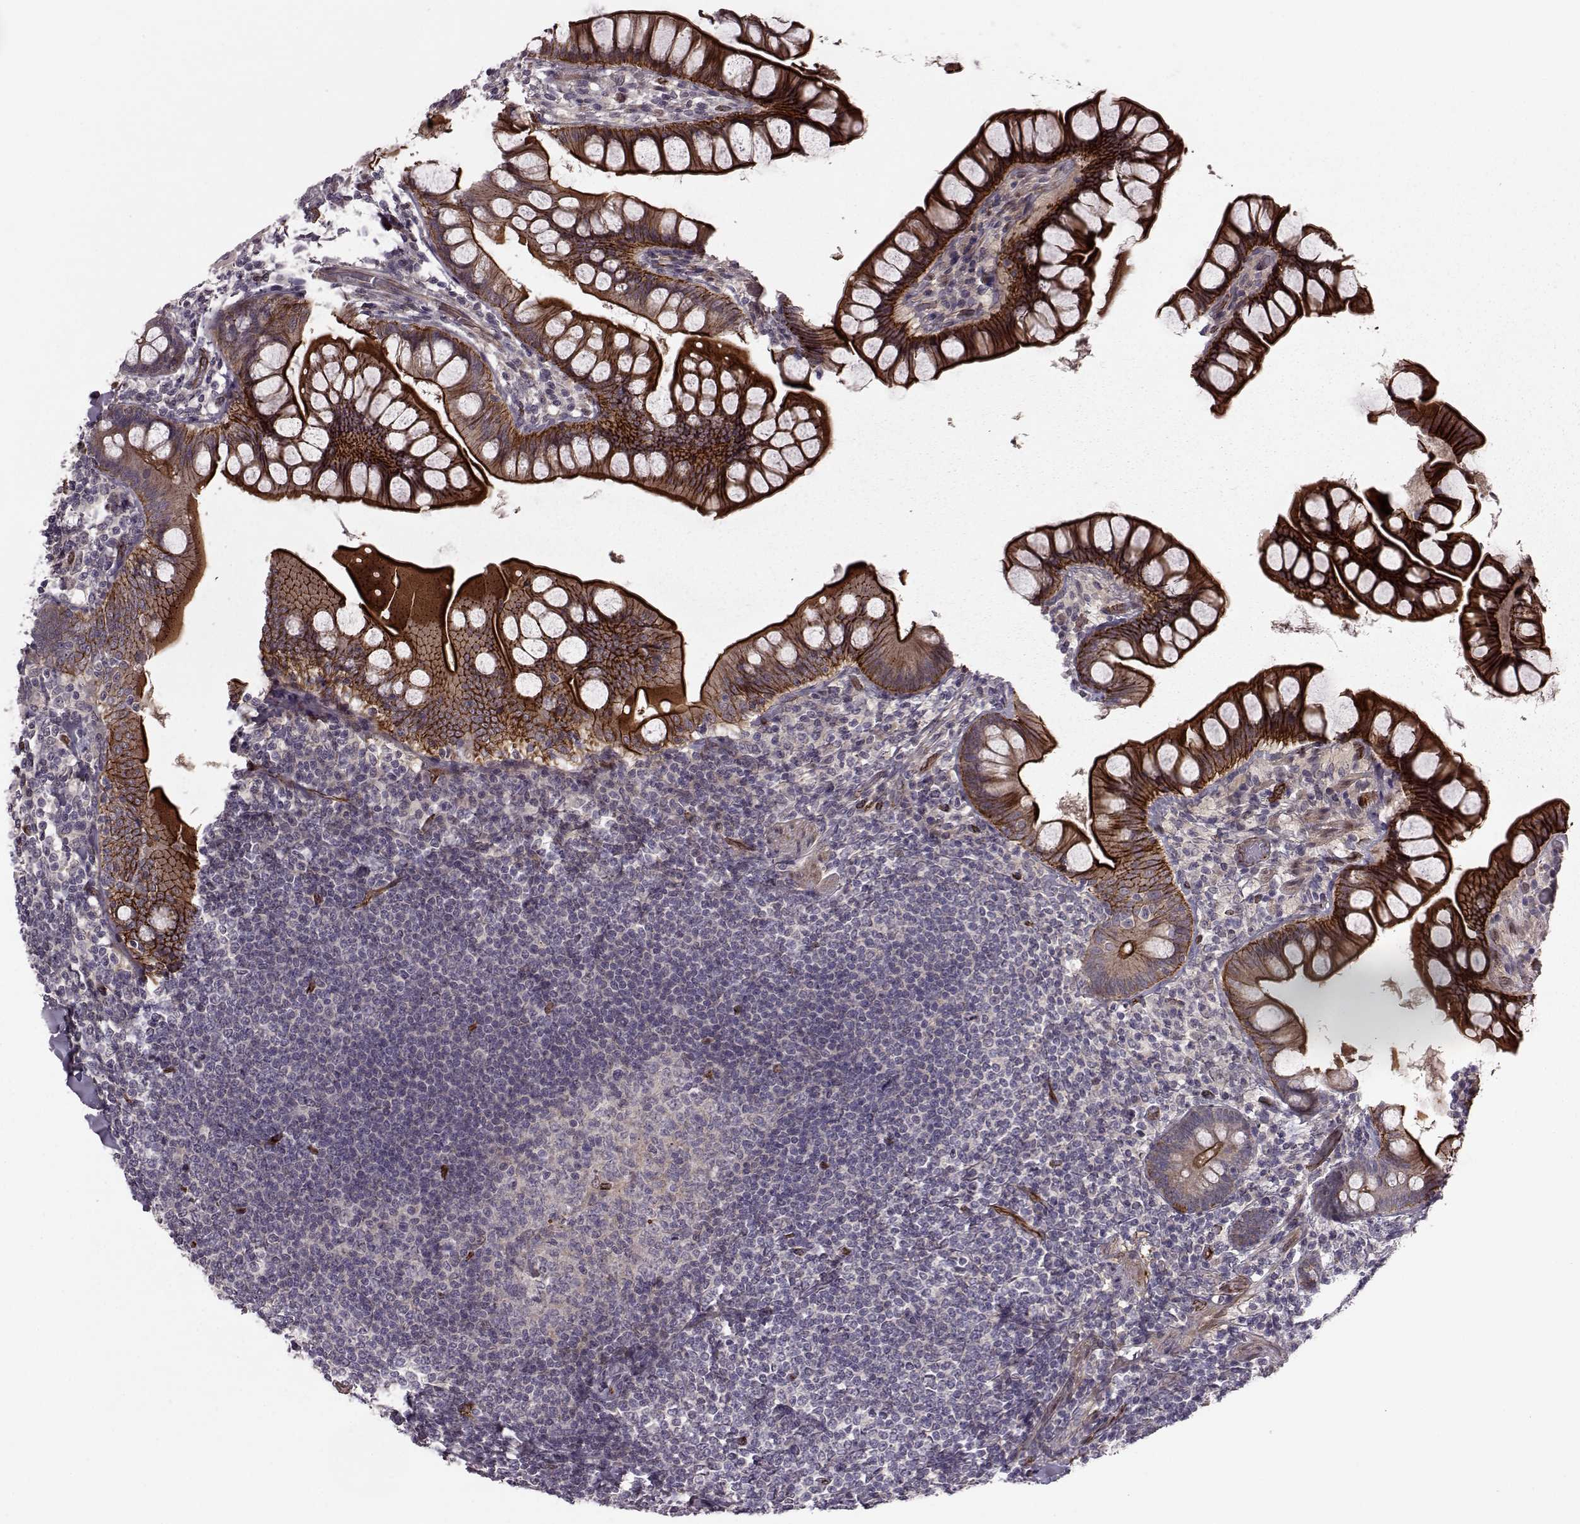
{"staining": {"intensity": "strong", "quantity": ">75%", "location": "cytoplasmic/membranous"}, "tissue": "small intestine", "cell_type": "Glandular cells", "image_type": "normal", "snomed": [{"axis": "morphology", "description": "Normal tissue, NOS"}, {"axis": "topography", "description": "Small intestine"}], "caption": "IHC staining of benign small intestine, which displays high levels of strong cytoplasmic/membranous staining in about >75% of glandular cells indicating strong cytoplasmic/membranous protein expression. The staining was performed using DAB (3,3'-diaminobenzidine) (brown) for protein detection and nuclei were counterstained in hematoxylin (blue).", "gene": "SYNPO", "patient": {"sex": "male", "age": 70}}